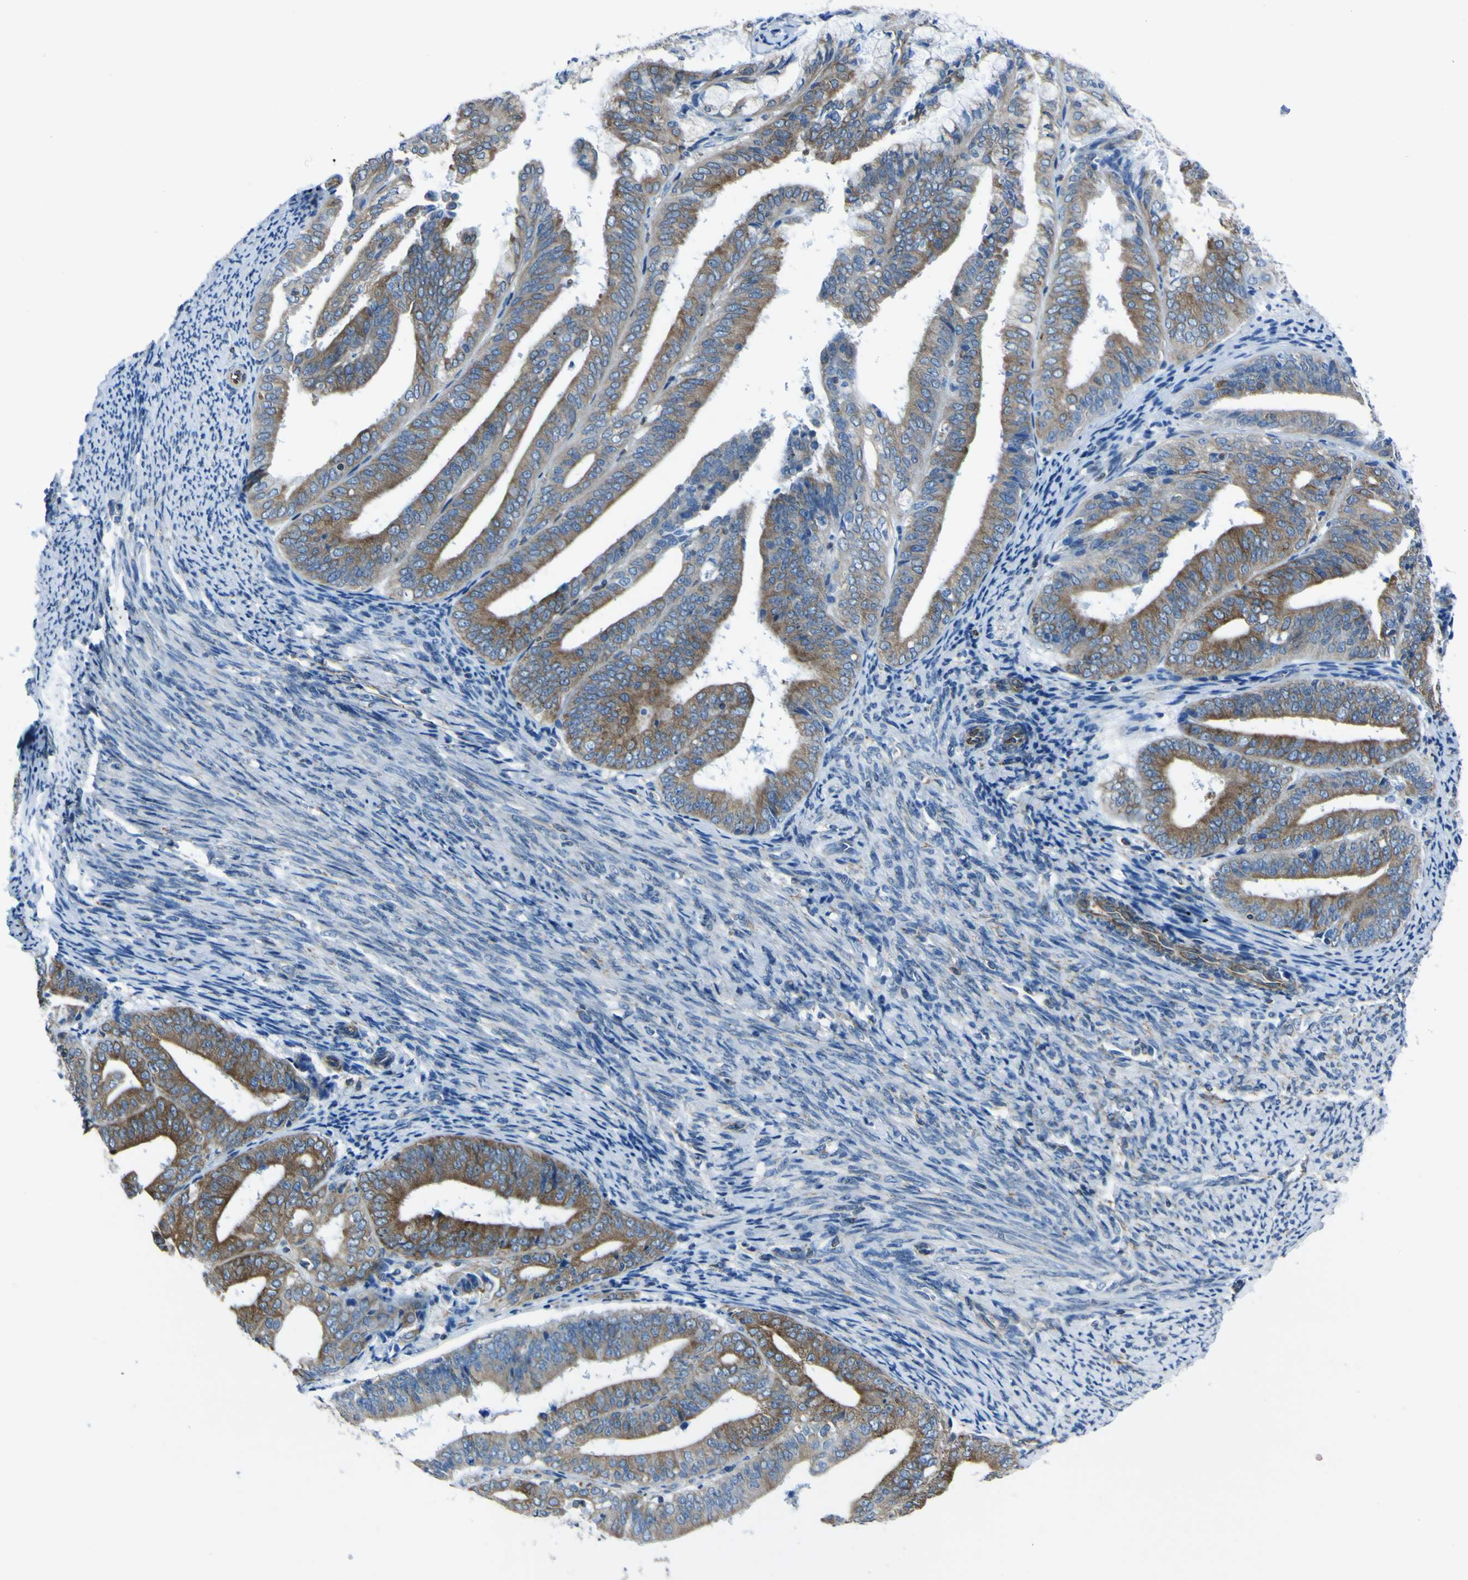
{"staining": {"intensity": "moderate", "quantity": ">75%", "location": "cytoplasmic/membranous"}, "tissue": "endometrial cancer", "cell_type": "Tumor cells", "image_type": "cancer", "snomed": [{"axis": "morphology", "description": "Adenocarcinoma, NOS"}, {"axis": "topography", "description": "Endometrium"}], "caption": "An immunohistochemistry (IHC) micrograph of neoplastic tissue is shown. Protein staining in brown highlights moderate cytoplasmic/membranous positivity in endometrial cancer within tumor cells.", "gene": "STIM1", "patient": {"sex": "female", "age": 63}}